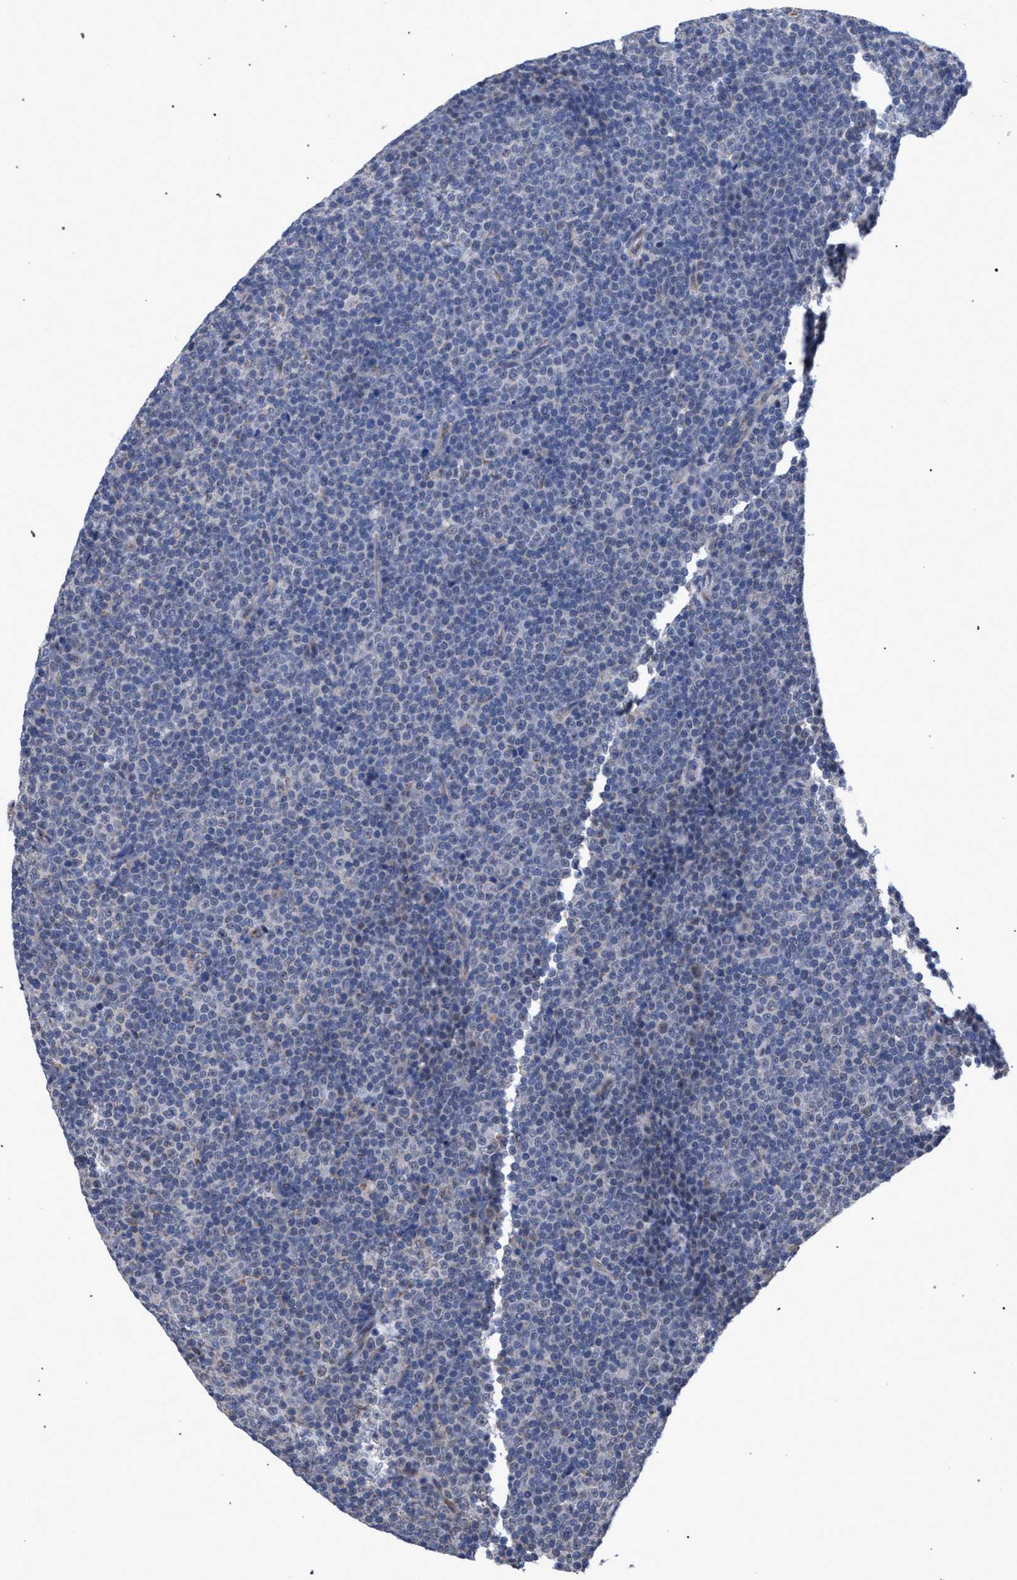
{"staining": {"intensity": "negative", "quantity": "none", "location": "none"}, "tissue": "lymphoma", "cell_type": "Tumor cells", "image_type": "cancer", "snomed": [{"axis": "morphology", "description": "Malignant lymphoma, non-Hodgkin's type, Low grade"}, {"axis": "topography", "description": "Lymph node"}], "caption": "There is no significant positivity in tumor cells of lymphoma.", "gene": "GOLGA2", "patient": {"sex": "female", "age": 67}}